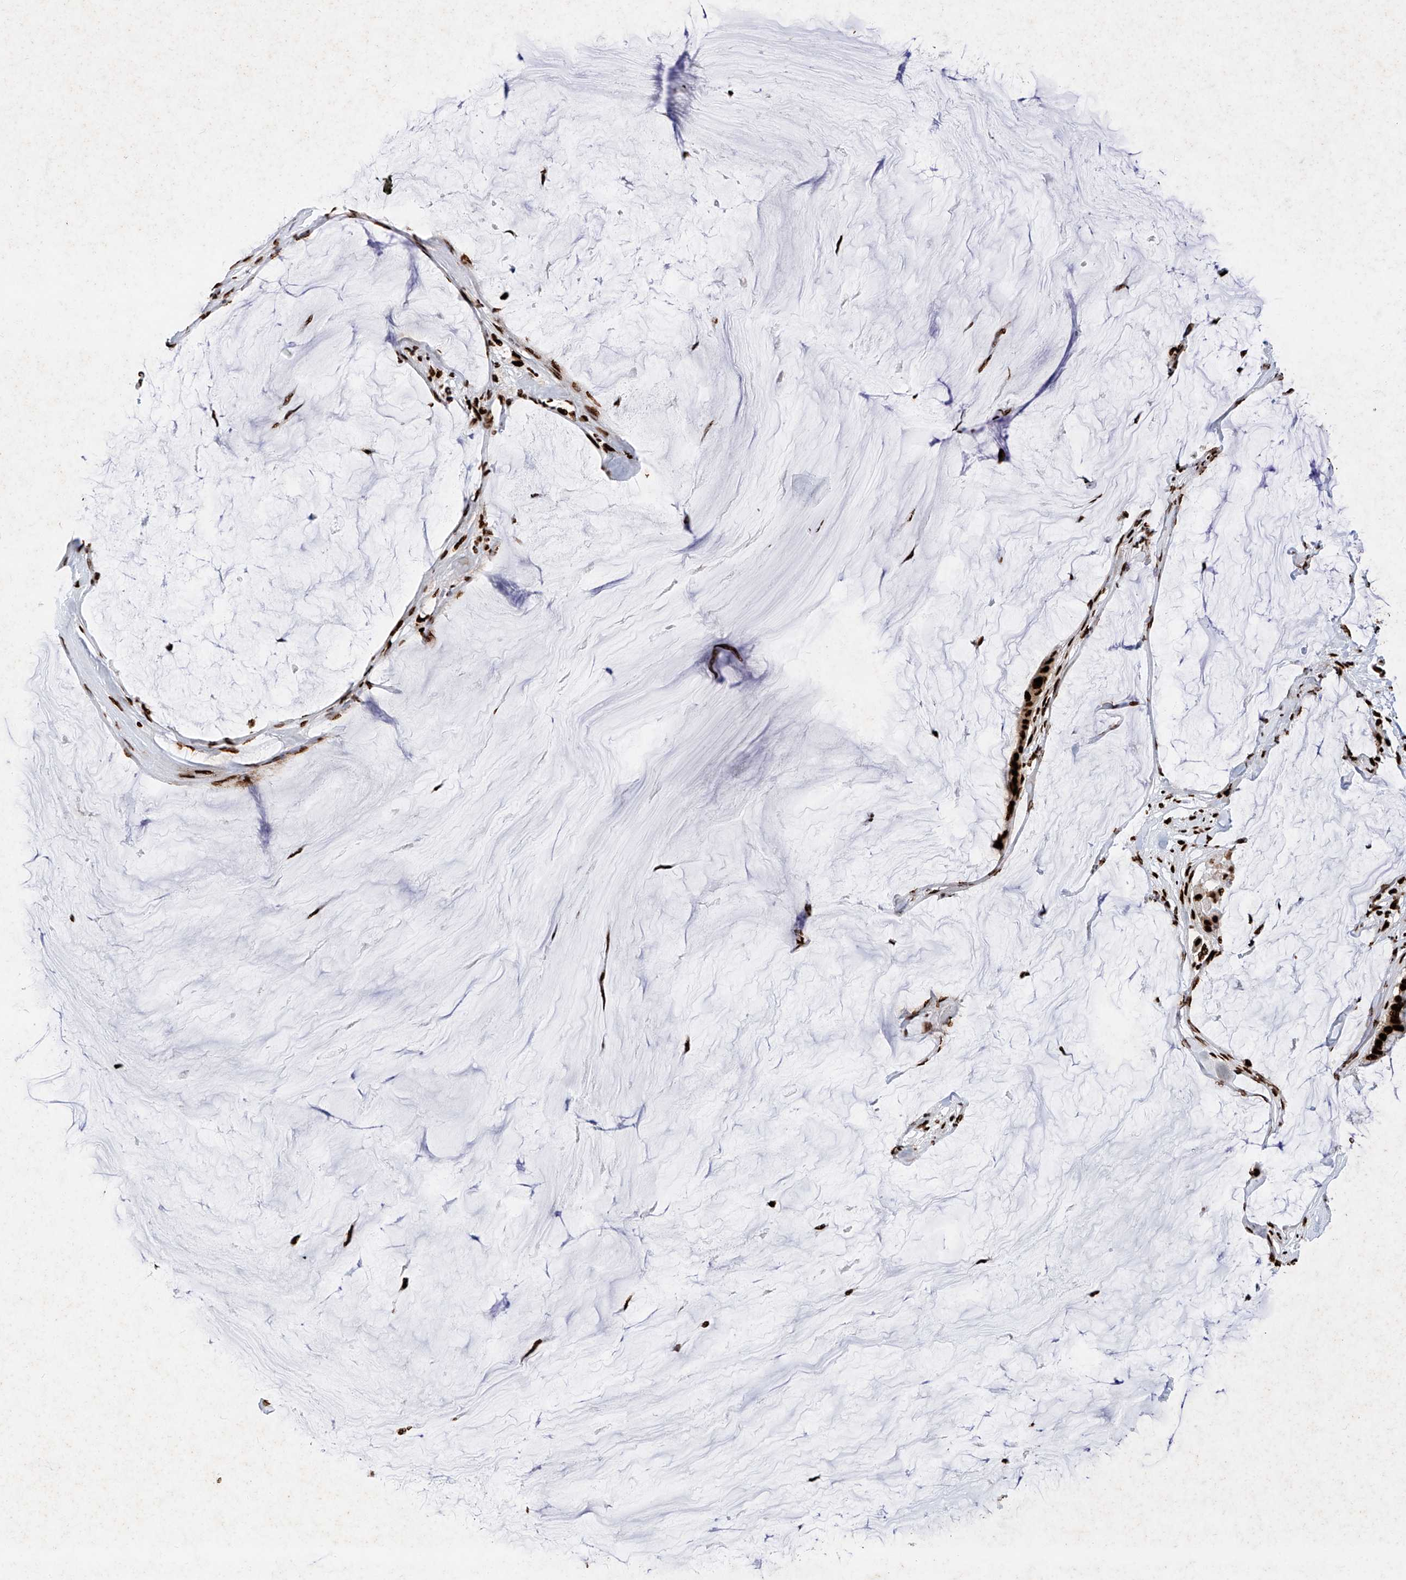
{"staining": {"intensity": "strong", "quantity": ">75%", "location": "nuclear"}, "tissue": "pancreatic cancer", "cell_type": "Tumor cells", "image_type": "cancer", "snomed": [{"axis": "morphology", "description": "Adenocarcinoma, NOS"}, {"axis": "topography", "description": "Pancreas"}], "caption": "Brown immunohistochemical staining in human pancreatic cancer (adenocarcinoma) displays strong nuclear staining in approximately >75% of tumor cells.", "gene": "SRSF6", "patient": {"sex": "male", "age": 41}}